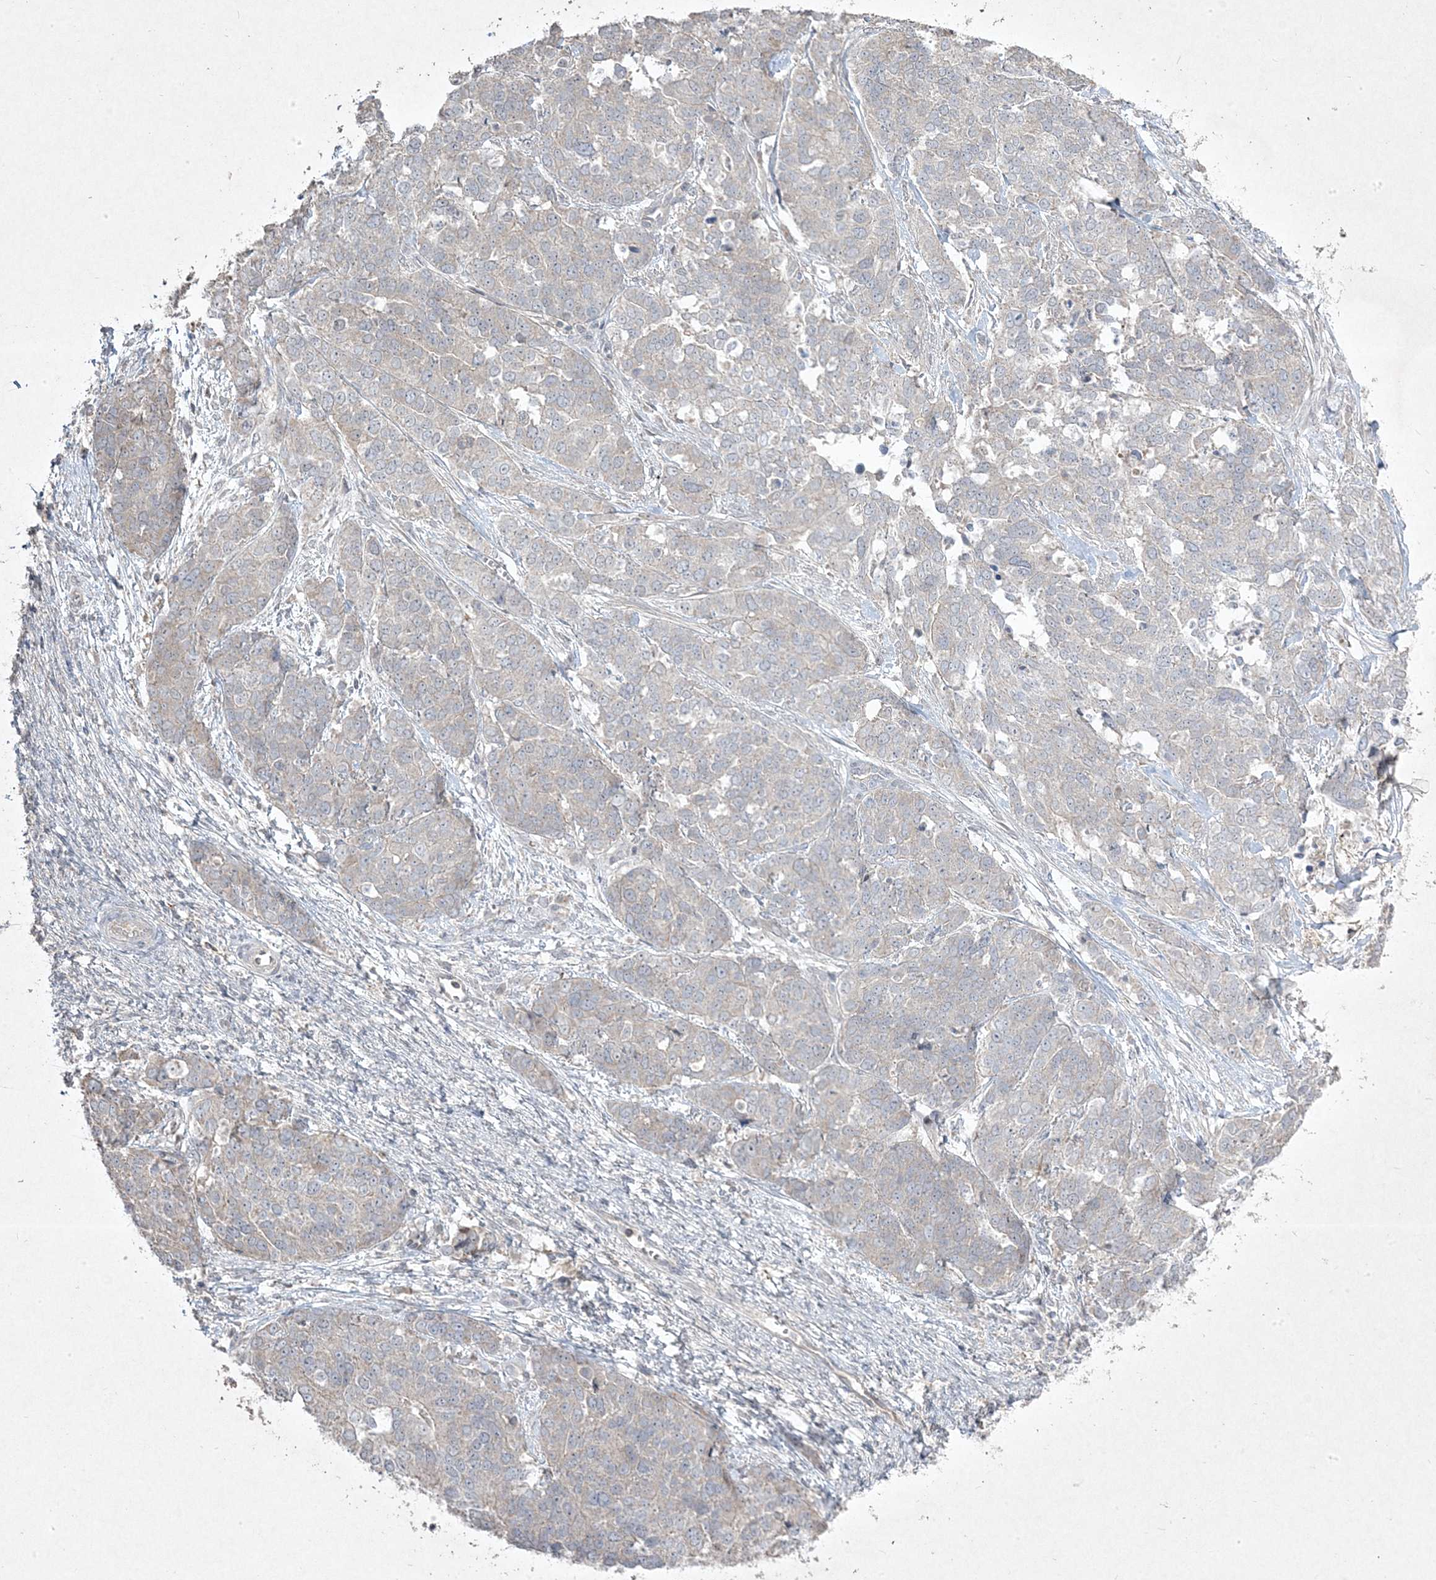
{"staining": {"intensity": "negative", "quantity": "none", "location": "none"}, "tissue": "ovarian cancer", "cell_type": "Tumor cells", "image_type": "cancer", "snomed": [{"axis": "morphology", "description": "Cystadenocarcinoma, serous, NOS"}, {"axis": "topography", "description": "Ovary"}], "caption": "IHC image of neoplastic tissue: human ovarian serous cystadenocarcinoma stained with DAB (3,3'-diaminobenzidine) reveals no significant protein positivity in tumor cells. (Stains: DAB IHC with hematoxylin counter stain, Microscopy: brightfield microscopy at high magnification).", "gene": "RGL4", "patient": {"sex": "female", "age": 44}}